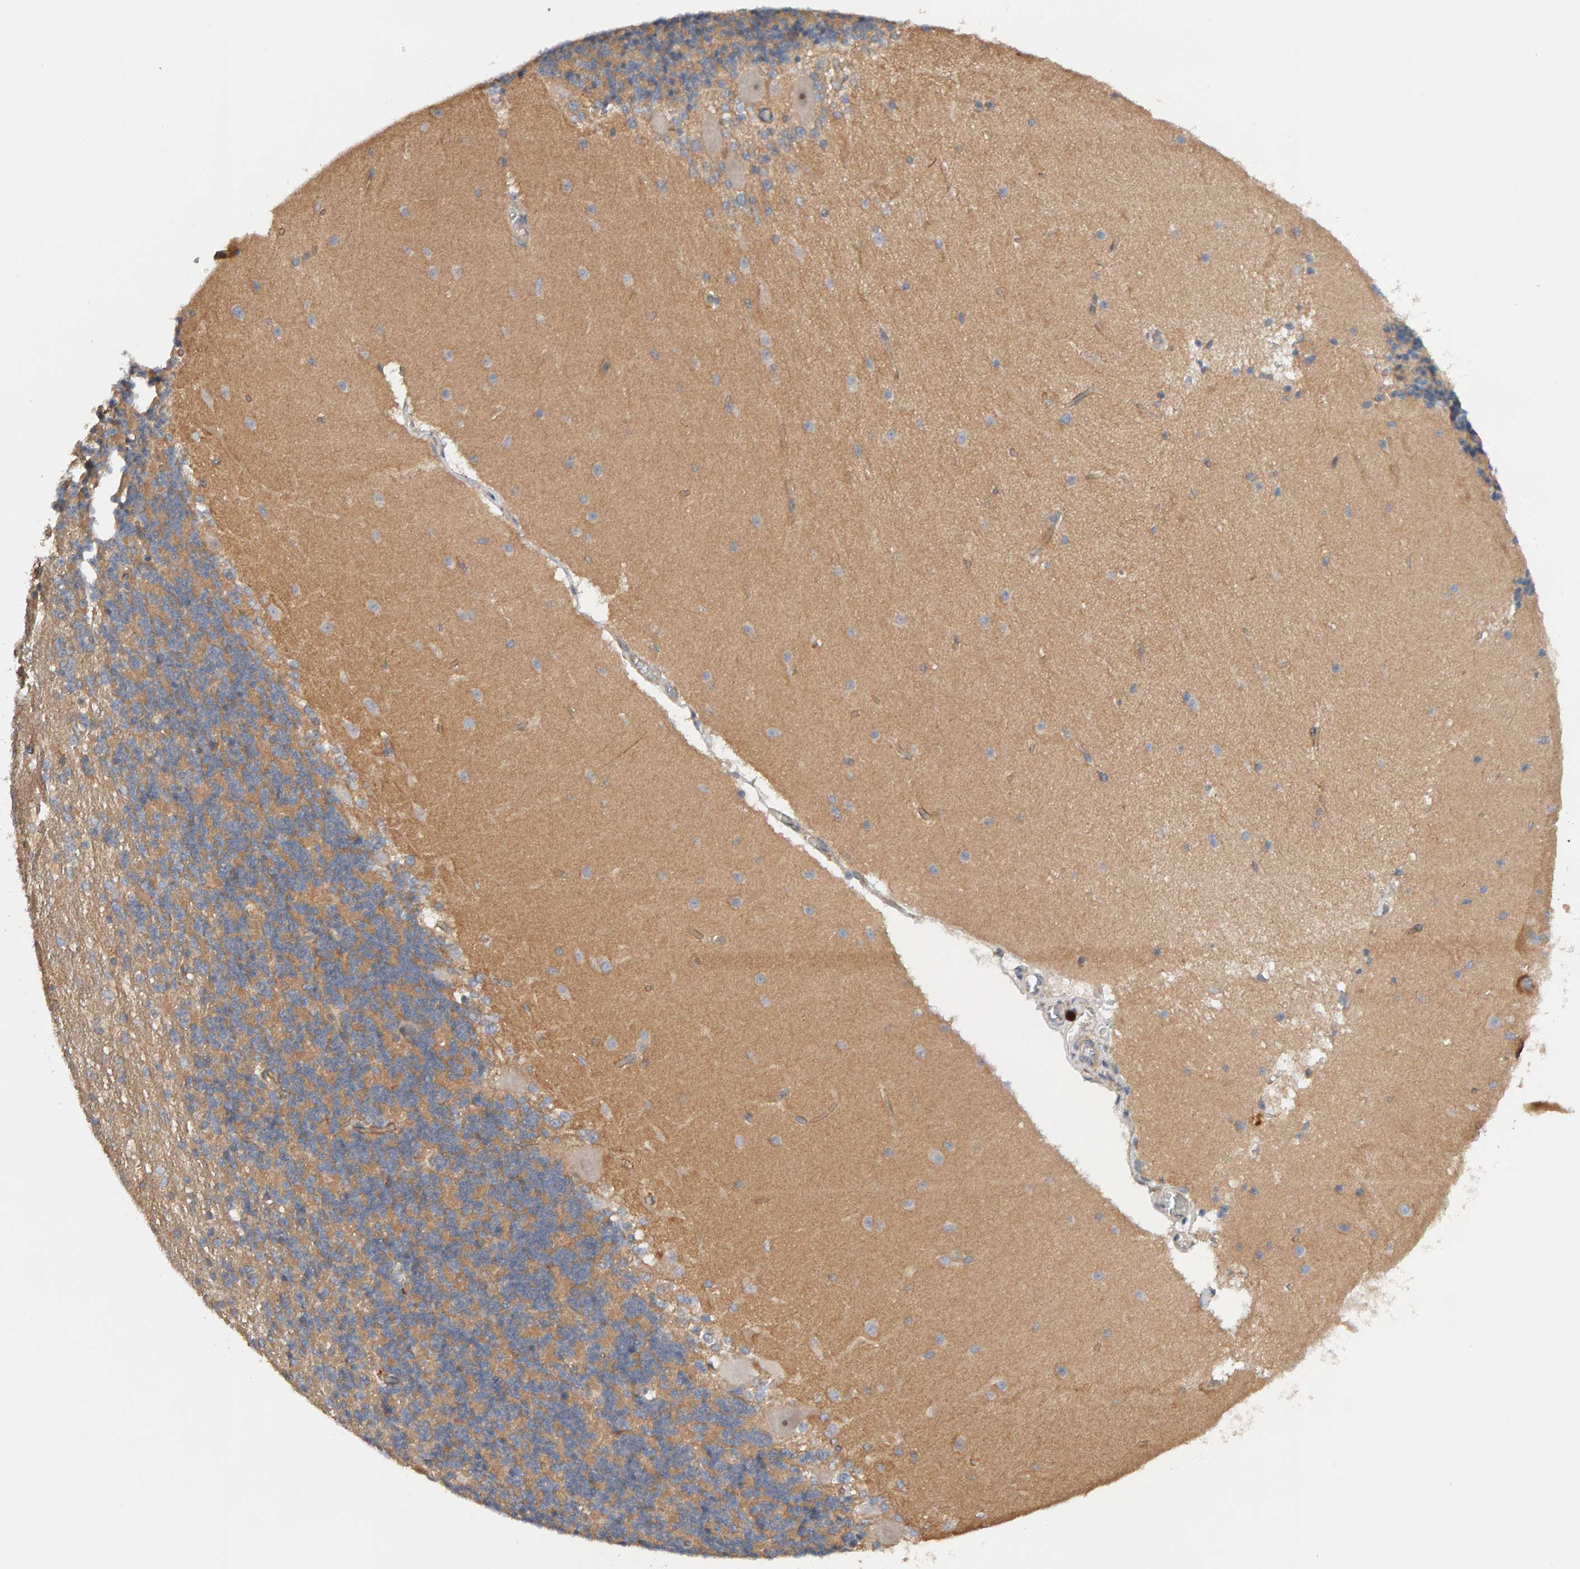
{"staining": {"intensity": "negative", "quantity": "none", "location": "none"}, "tissue": "cerebellum", "cell_type": "Cells in granular layer", "image_type": "normal", "snomed": [{"axis": "morphology", "description": "Normal tissue, NOS"}, {"axis": "topography", "description": "Cerebellum"}], "caption": "Cerebellum stained for a protein using immunohistochemistry (IHC) exhibits no positivity cells in granular layer.", "gene": "PPP1R16A", "patient": {"sex": "female", "age": 19}}